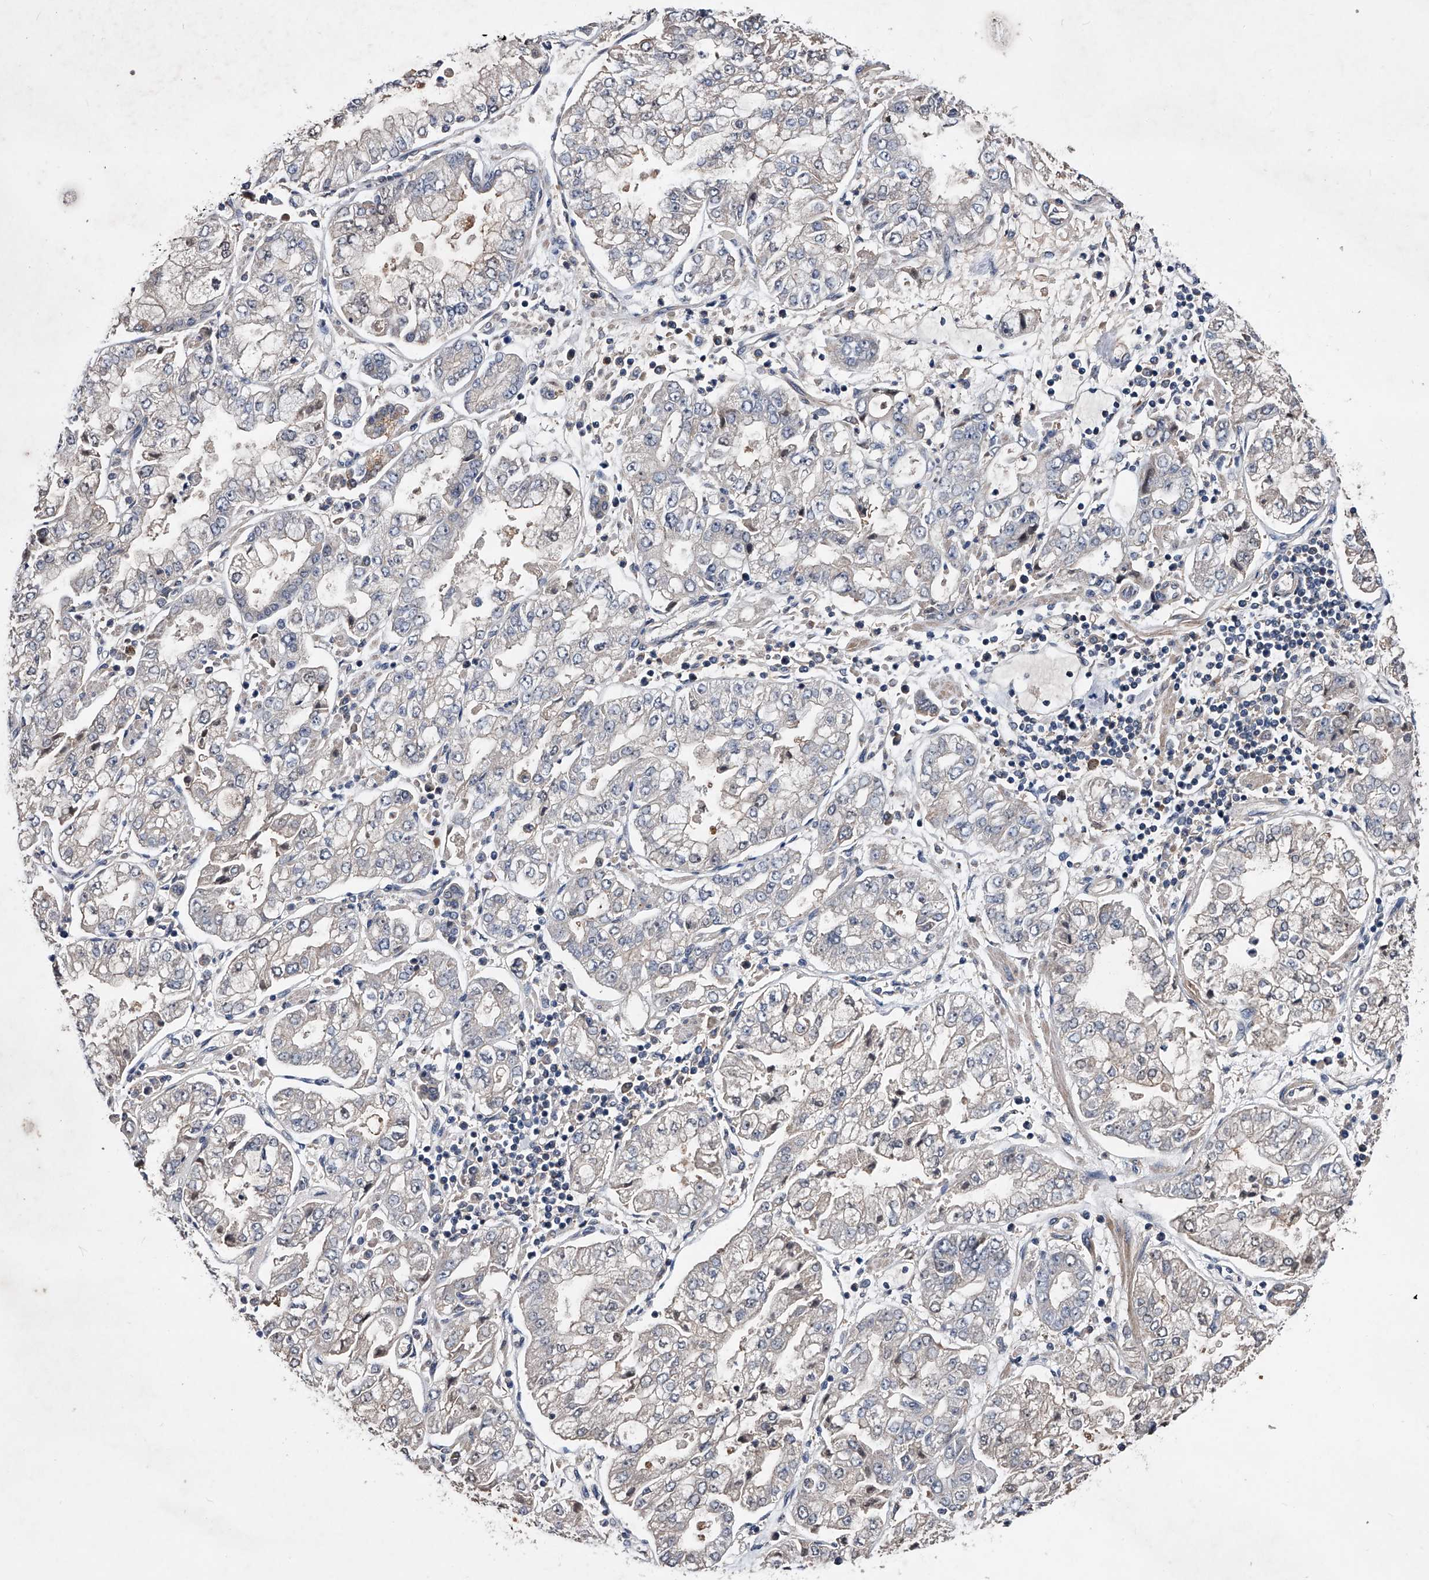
{"staining": {"intensity": "negative", "quantity": "none", "location": "none"}, "tissue": "stomach cancer", "cell_type": "Tumor cells", "image_type": "cancer", "snomed": [{"axis": "morphology", "description": "Adenocarcinoma, NOS"}, {"axis": "topography", "description": "Stomach"}], "caption": "The micrograph exhibits no staining of tumor cells in stomach adenocarcinoma. The staining is performed using DAB (3,3'-diaminobenzidine) brown chromogen with nuclei counter-stained in using hematoxylin.", "gene": "ZNF30", "patient": {"sex": "male", "age": 76}}